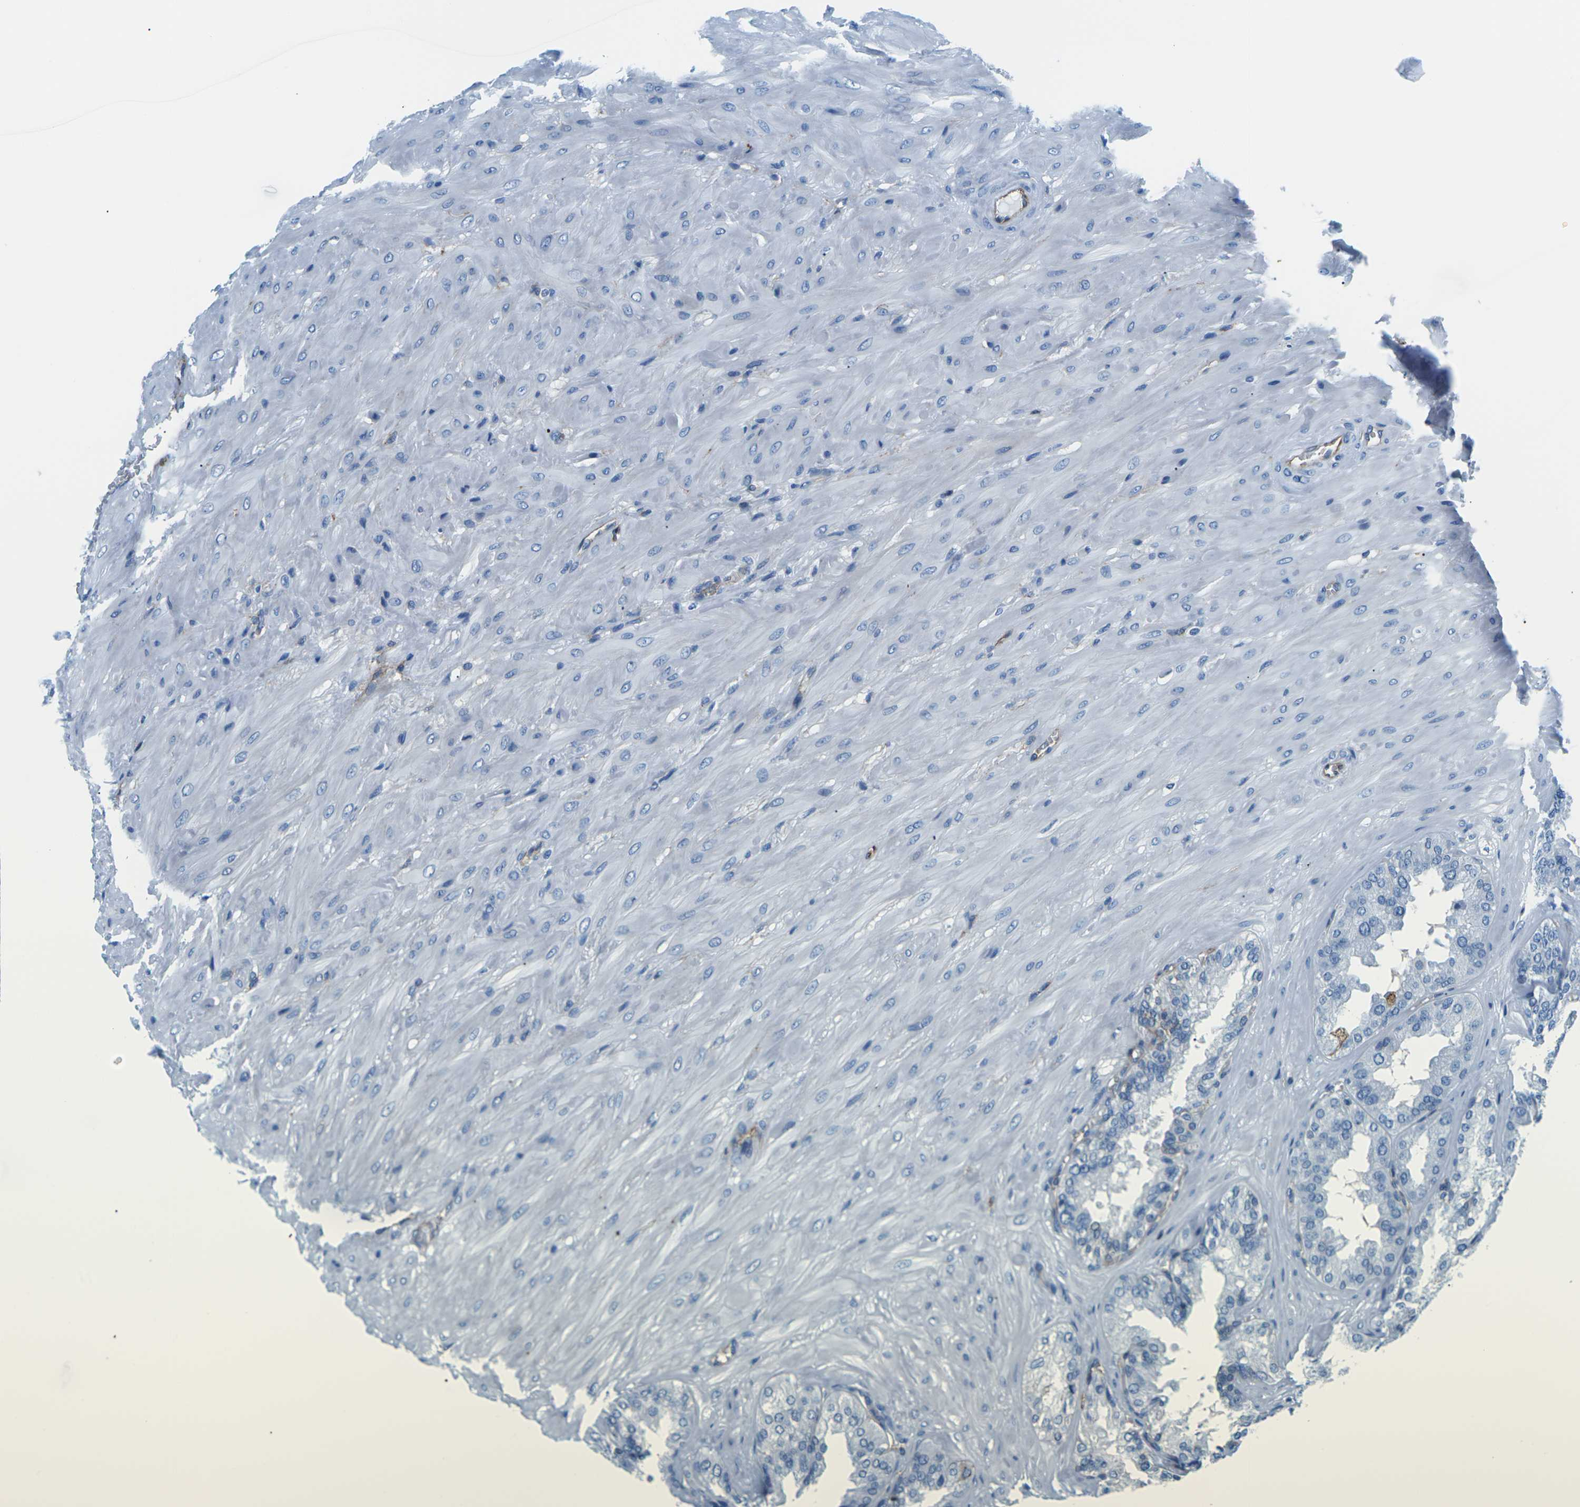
{"staining": {"intensity": "negative", "quantity": "none", "location": "none"}, "tissue": "seminal vesicle", "cell_type": "Glandular cells", "image_type": "normal", "snomed": [{"axis": "morphology", "description": "Normal tissue, NOS"}, {"axis": "topography", "description": "Prostate"}, {"axis": "topography", "description": "Seminal veicle"}], "caption": "Immunohistochemical staining of benign human seminal vesicle demonstrates no significant positivity in glandular cells.", "gene": "SOCS4", "patient": {"sex": "male", "age": 51}}